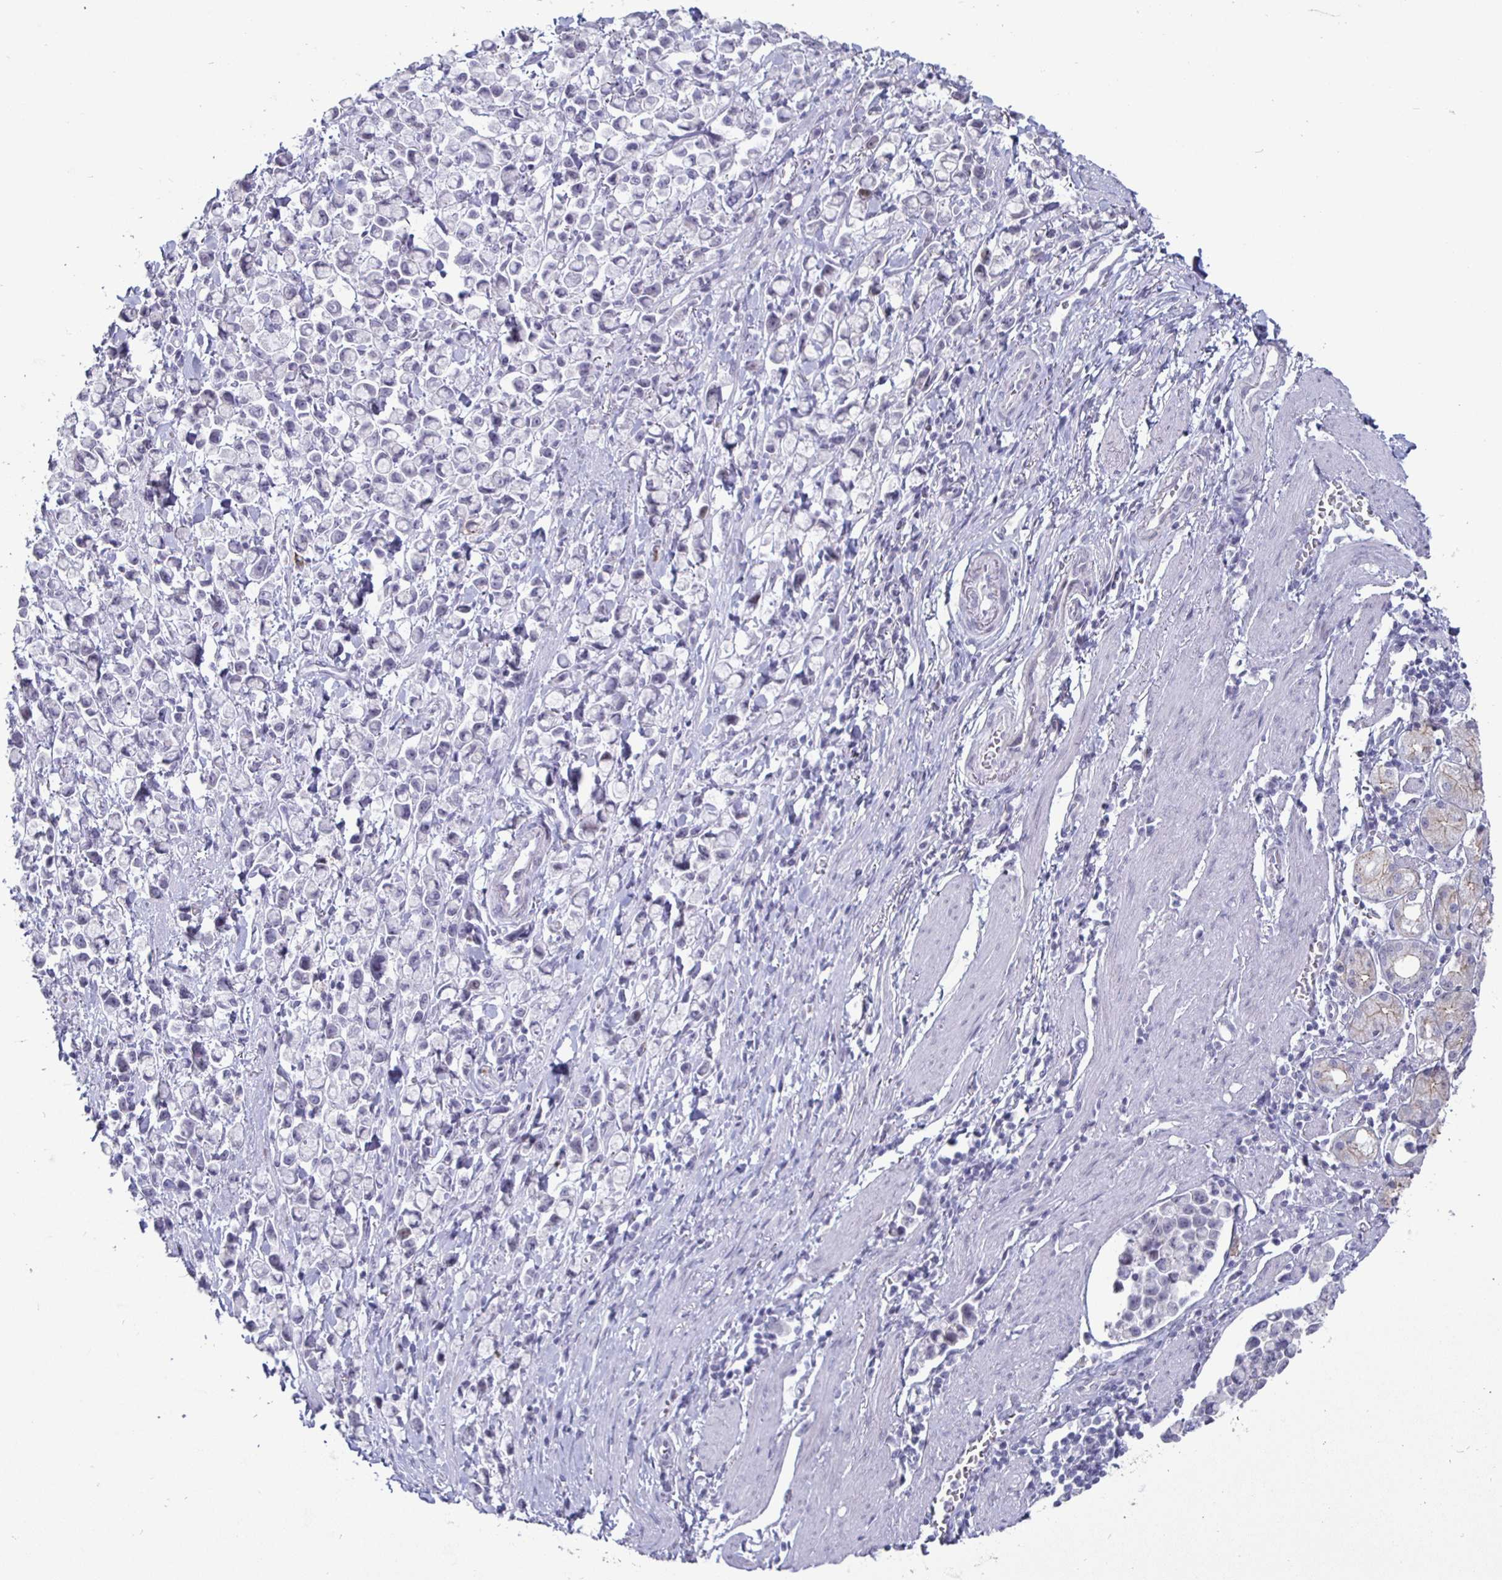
{"staining": {"intensity": "negative", "quantity": "none", "location": "none"}, "tissue": "stomach cancer", "cell_type": "Tumor cells", "image_type": "cancer", "snomed": [{"axis": "morphology", "description": "Adenocarcinoma, NOS"}, {"axis": "topography", "description": "Stomach"}], "caption": "This is an IHC micrograph of human stomach cancer. There is no staining in tumor cells.", "gene": "OOSP2", "patient": {"sex": "female", "age": 81}}